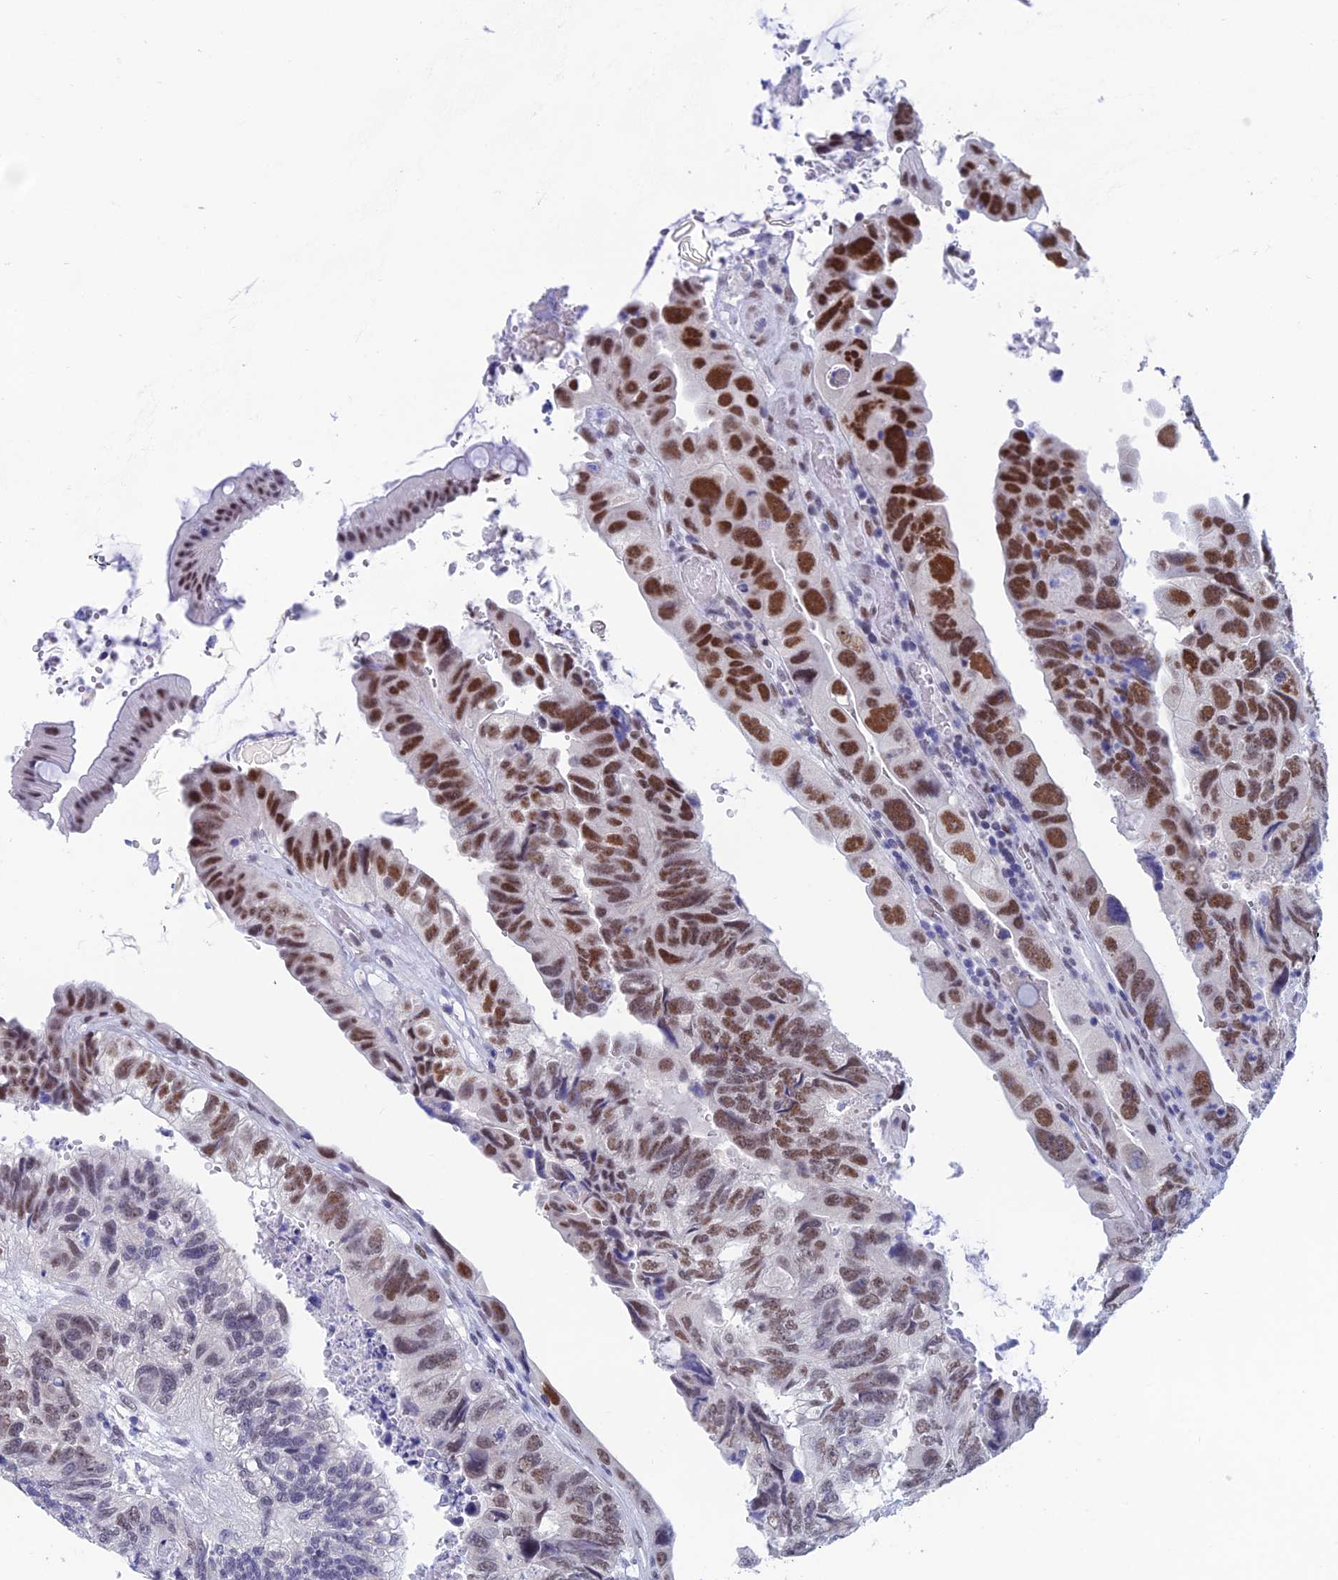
{"staining": {"intensity": "moderate", "quantity": ">75%", "location": "nuclear"}, "tissue": "colorectal cancer", "cell_type": "Tumor cells", "image_type": "cancer", "snomed": [{"axis": "morphology", "description": "Adenocarcinoma, NOS"}, {"axis": "topography", "description": "Rectum"}], "caption": "Moderate nuclear protein positivity is identified in approximately >75% of tumor cells in colorectal cancer. The protein is shown in brown color, while the nuclei are stained blue.", "gene": "NABP2", "patient": {"sex": "male", "age": 63}}